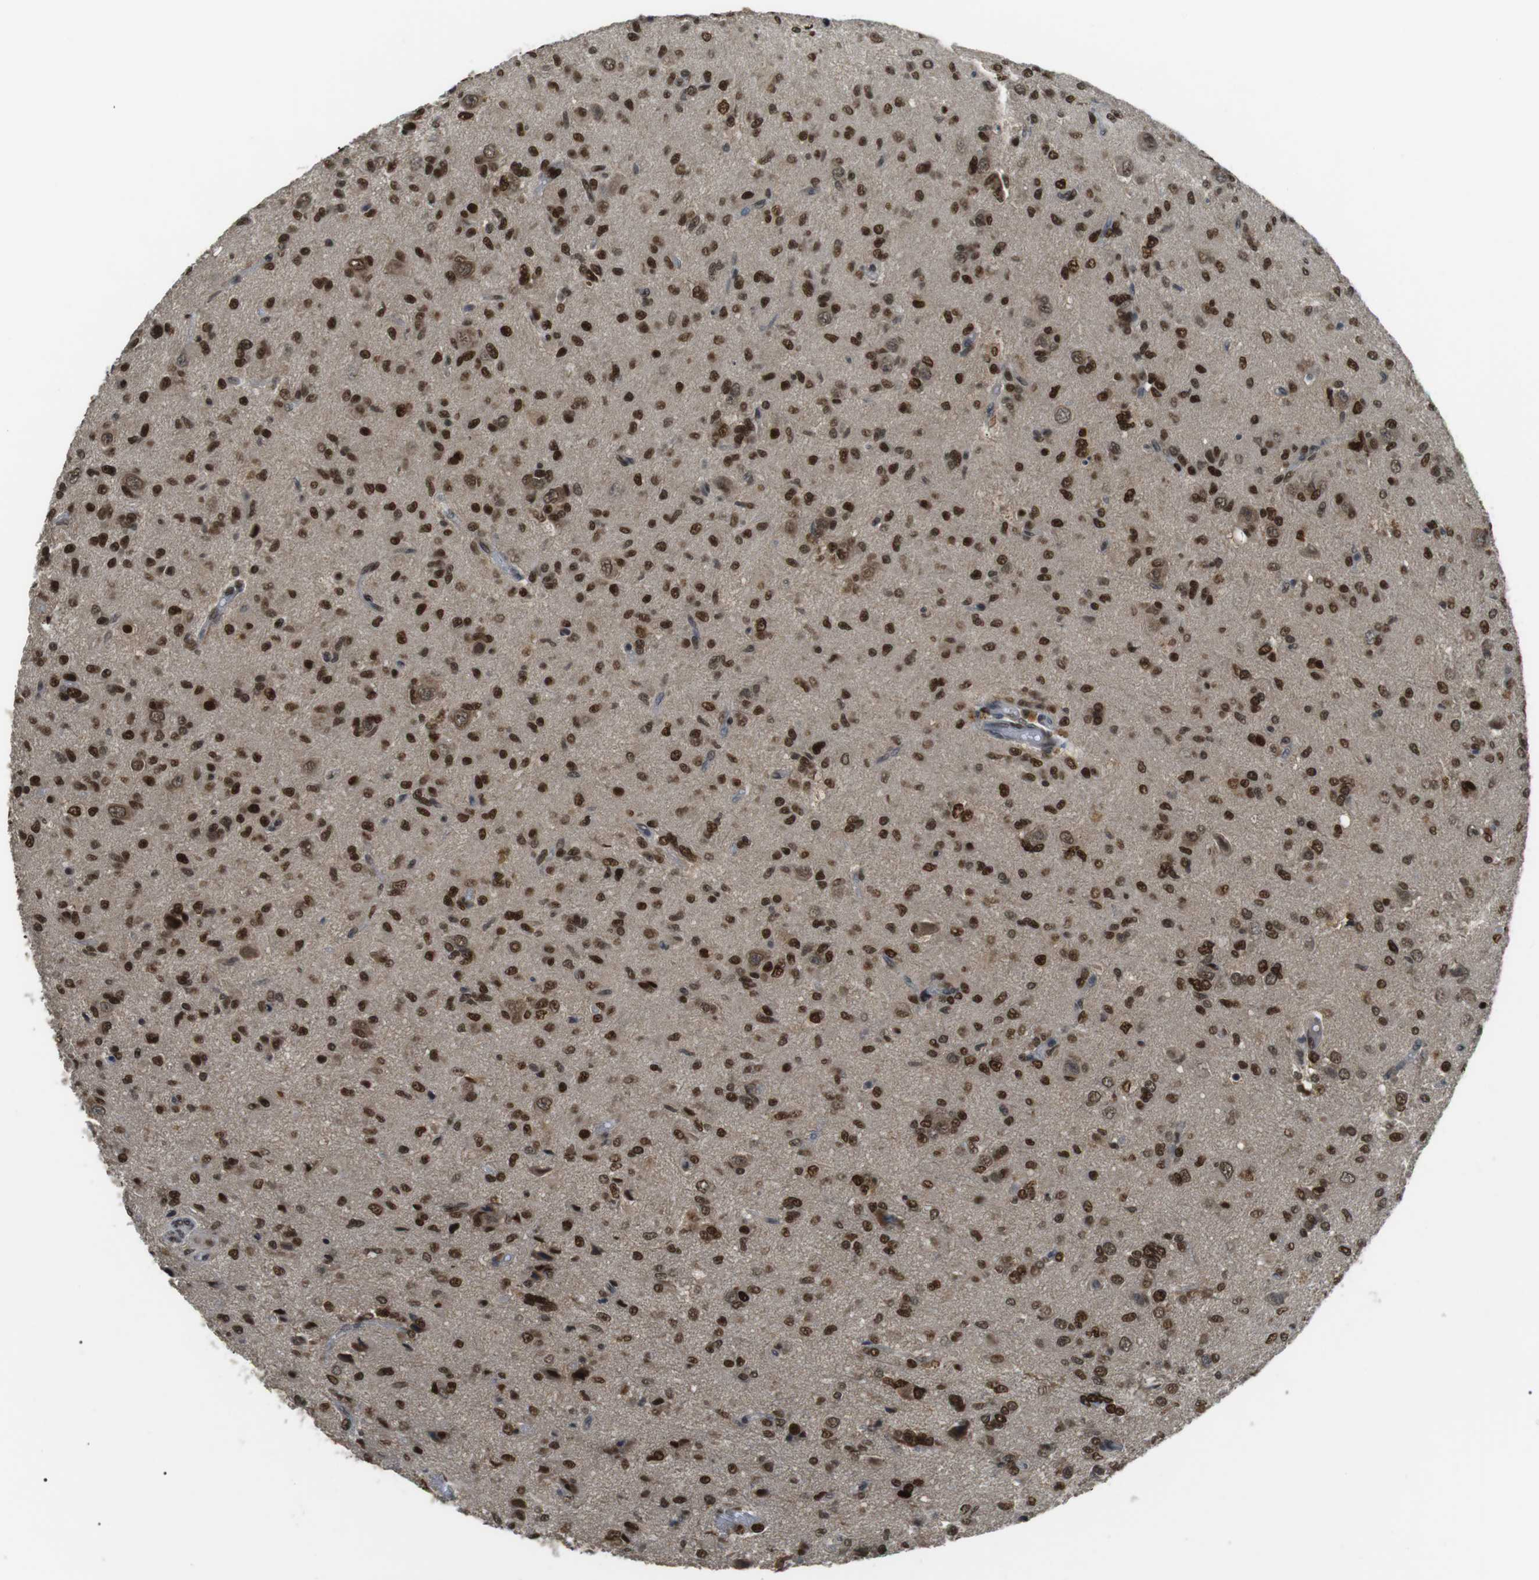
{"staining": {"intensity": "strong", "quantity": ">75%", "location": "nuclear"}, "tissue": "glioma", "cell_type": "Tumor cells", "image_type": "cancer", "snomed": [{"axis": "morphology", "description": "Glioma, malignant, High grade"}, {"axis": "topography", "description": "Brain"}], "caption": "The micrograph exhibits staining of malignant glioma (high-grade), revealing strong nuclear protein expression (brown color) within tumor cells.", "gene": "ORAI3", "patient": {"sex": "female", "age": 59}}